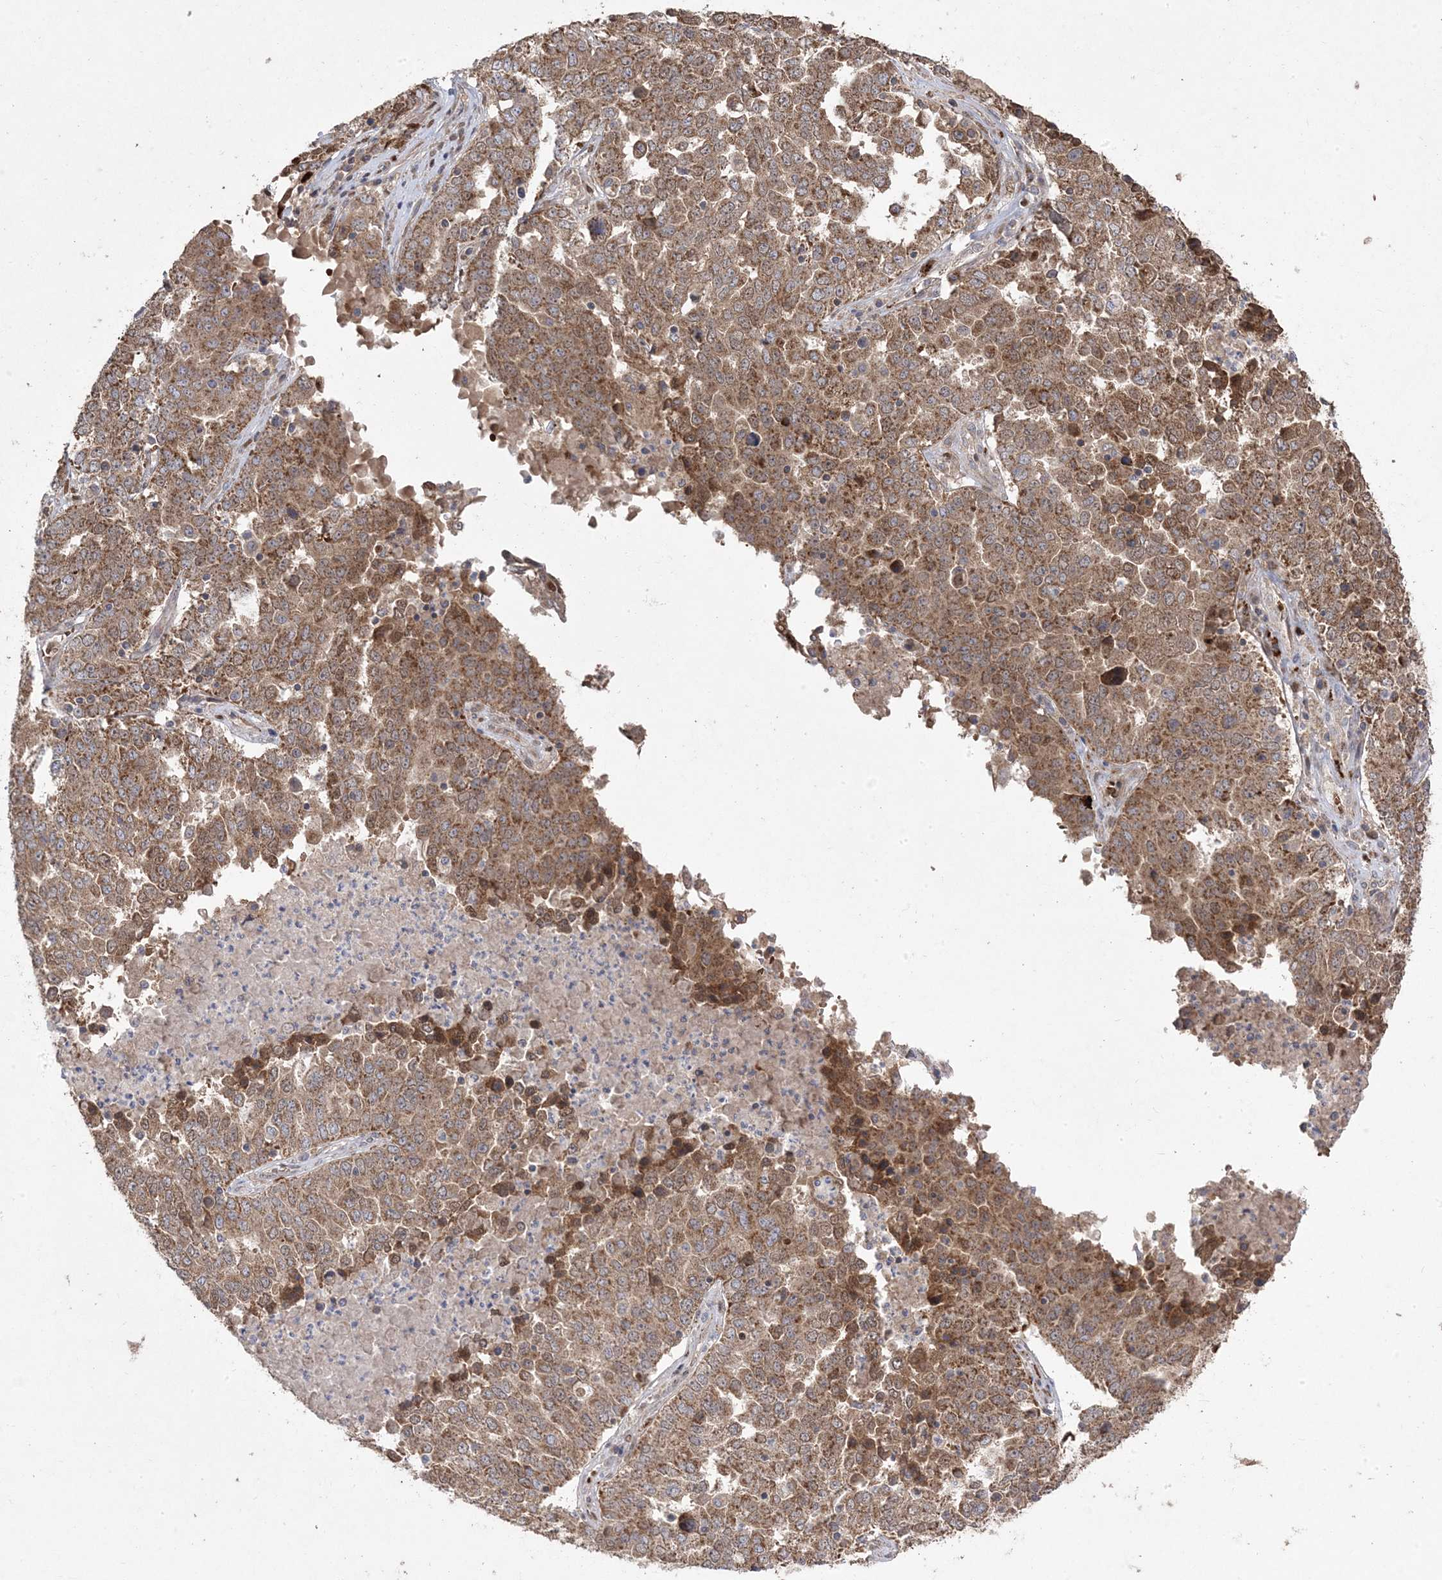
{"staining": {"intensity": "moderate", "quantity": ">75%", "location": "cytoplasmic/membranous"}, "tissue": "ovarian cancer", "cell_type": "Tumor cells", "image_type": "cancer", "snomed": [{"axis": "morphology", "description": "Carcinoma, endometroid"}, {"axis": "topography", "description": "Ovary"}], "caption": "Brown immunohistochemical staining in ovarian endometroid carcinoma exhibits moderate cytoplasmic/membranous staining in about >75% of tumor cells.", "gene": "PPOX", "patient": {"sex": "female", "age": 62}}